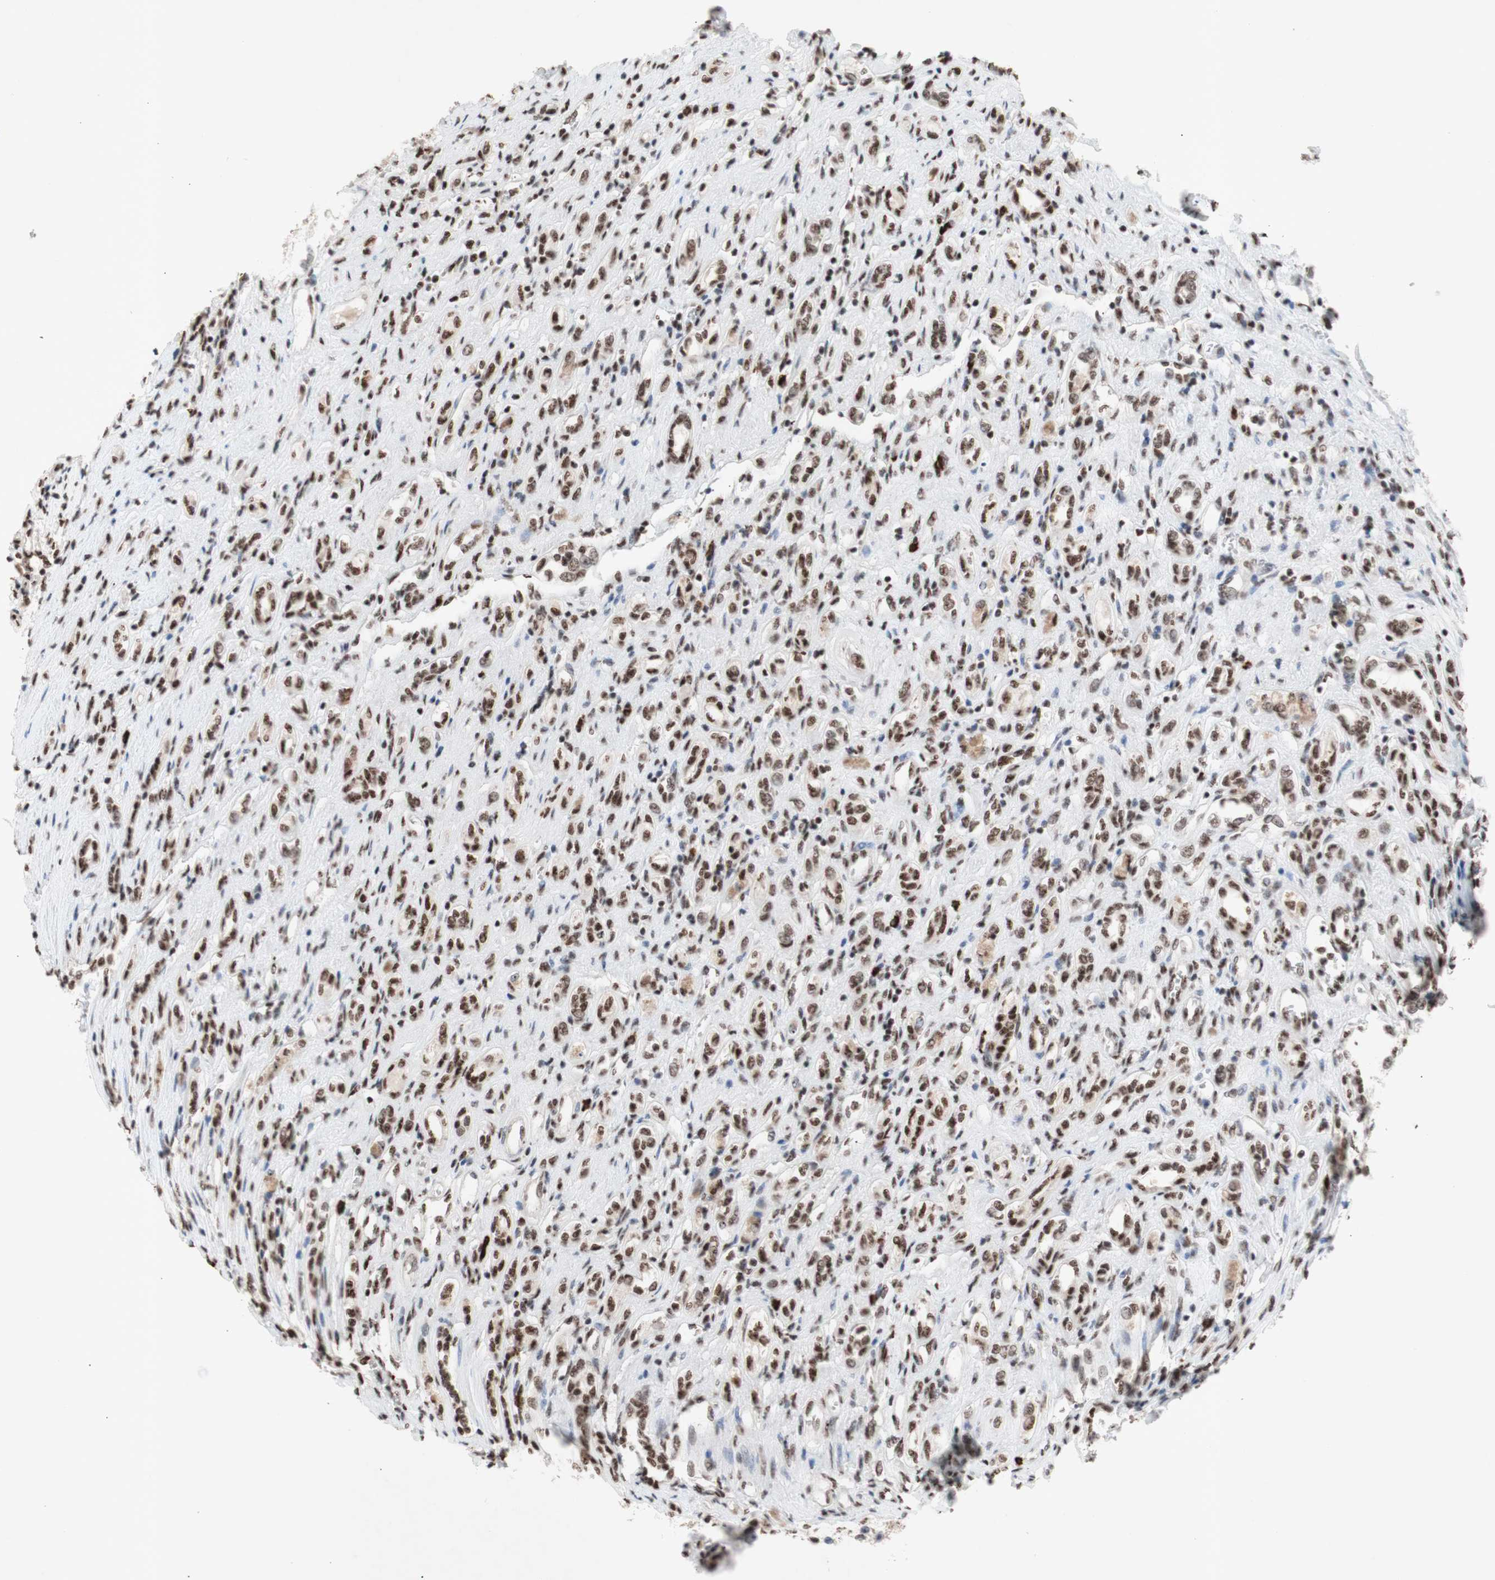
{"staining": {"intensity": "moderate", "quantity": ">75%", "location": "nuclear"}, "tissue": "renal cancer", "cell_type": "Tumor cells", "image_type": "cancer", "snomed": [{"axis": "morphology", "description": "Adenocarcinoma, NOS"}, {"axis": "topography", "description": "Kidney"}], "caption": "Immunohistochemistry of human renal adenocarcinoma shows medium levels of moderate nuclear staining in about >75% of tumor cells.", "gene": "SFPQ", "patient": {"sex": "female", "age": 70}}